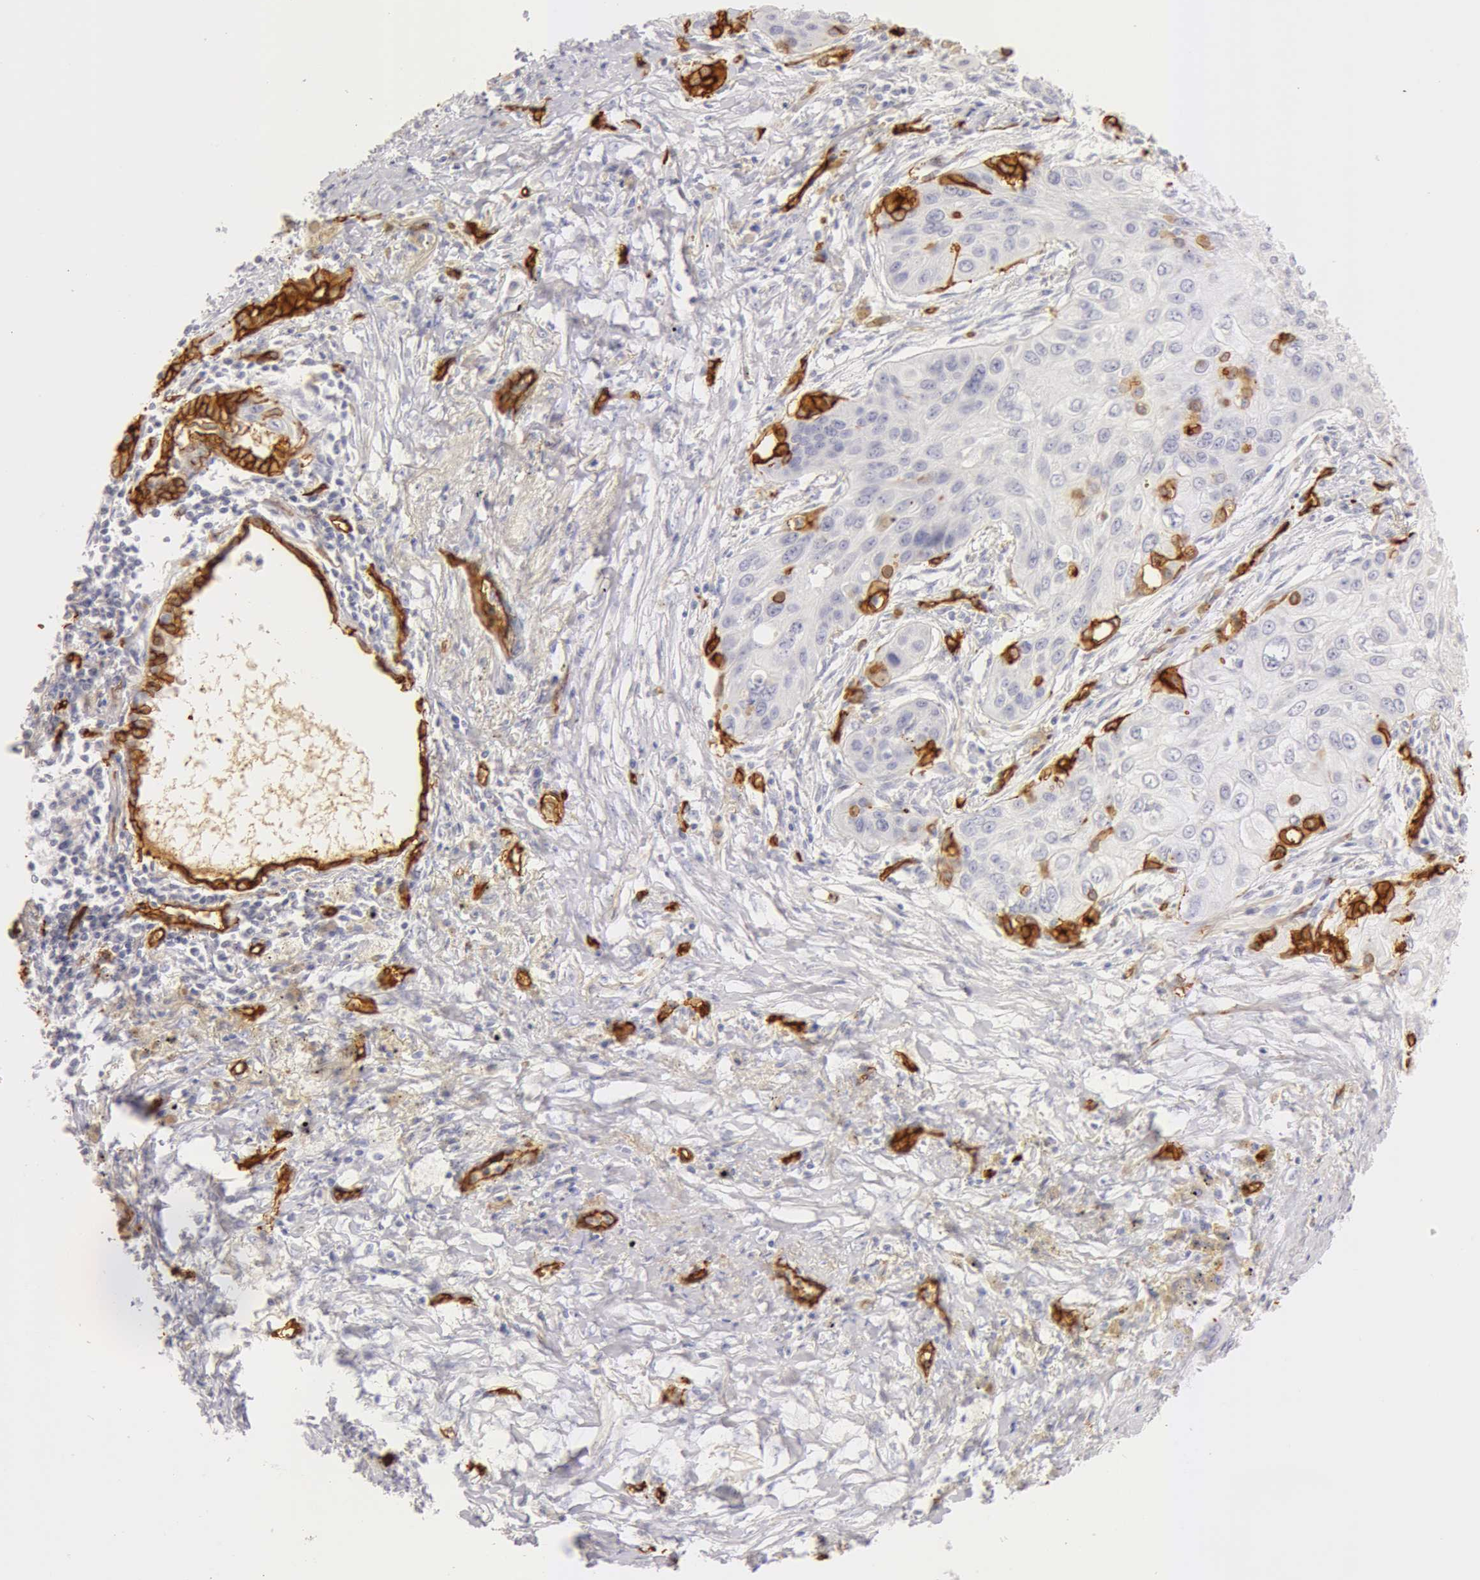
{"staining": {"intensity": "negative", "quantity": "none", "location": "none"}, "tissue": "lung cancer", "cell_type": "Tumor cells", "image_type": "cancer", "snomed": [{"axis": "morphology", "description": "Squamous cell carcinoma, NOS"}, {"axis": "topography", "description": "Lung"}], "caption": "Histopathology image shows no significant protein positivity in tumor cells of lung cancer. (IHC, brightfield microscopy, high magnification).", "gene": "AQP1", "patient": {"sex": "male", "age": 71}}